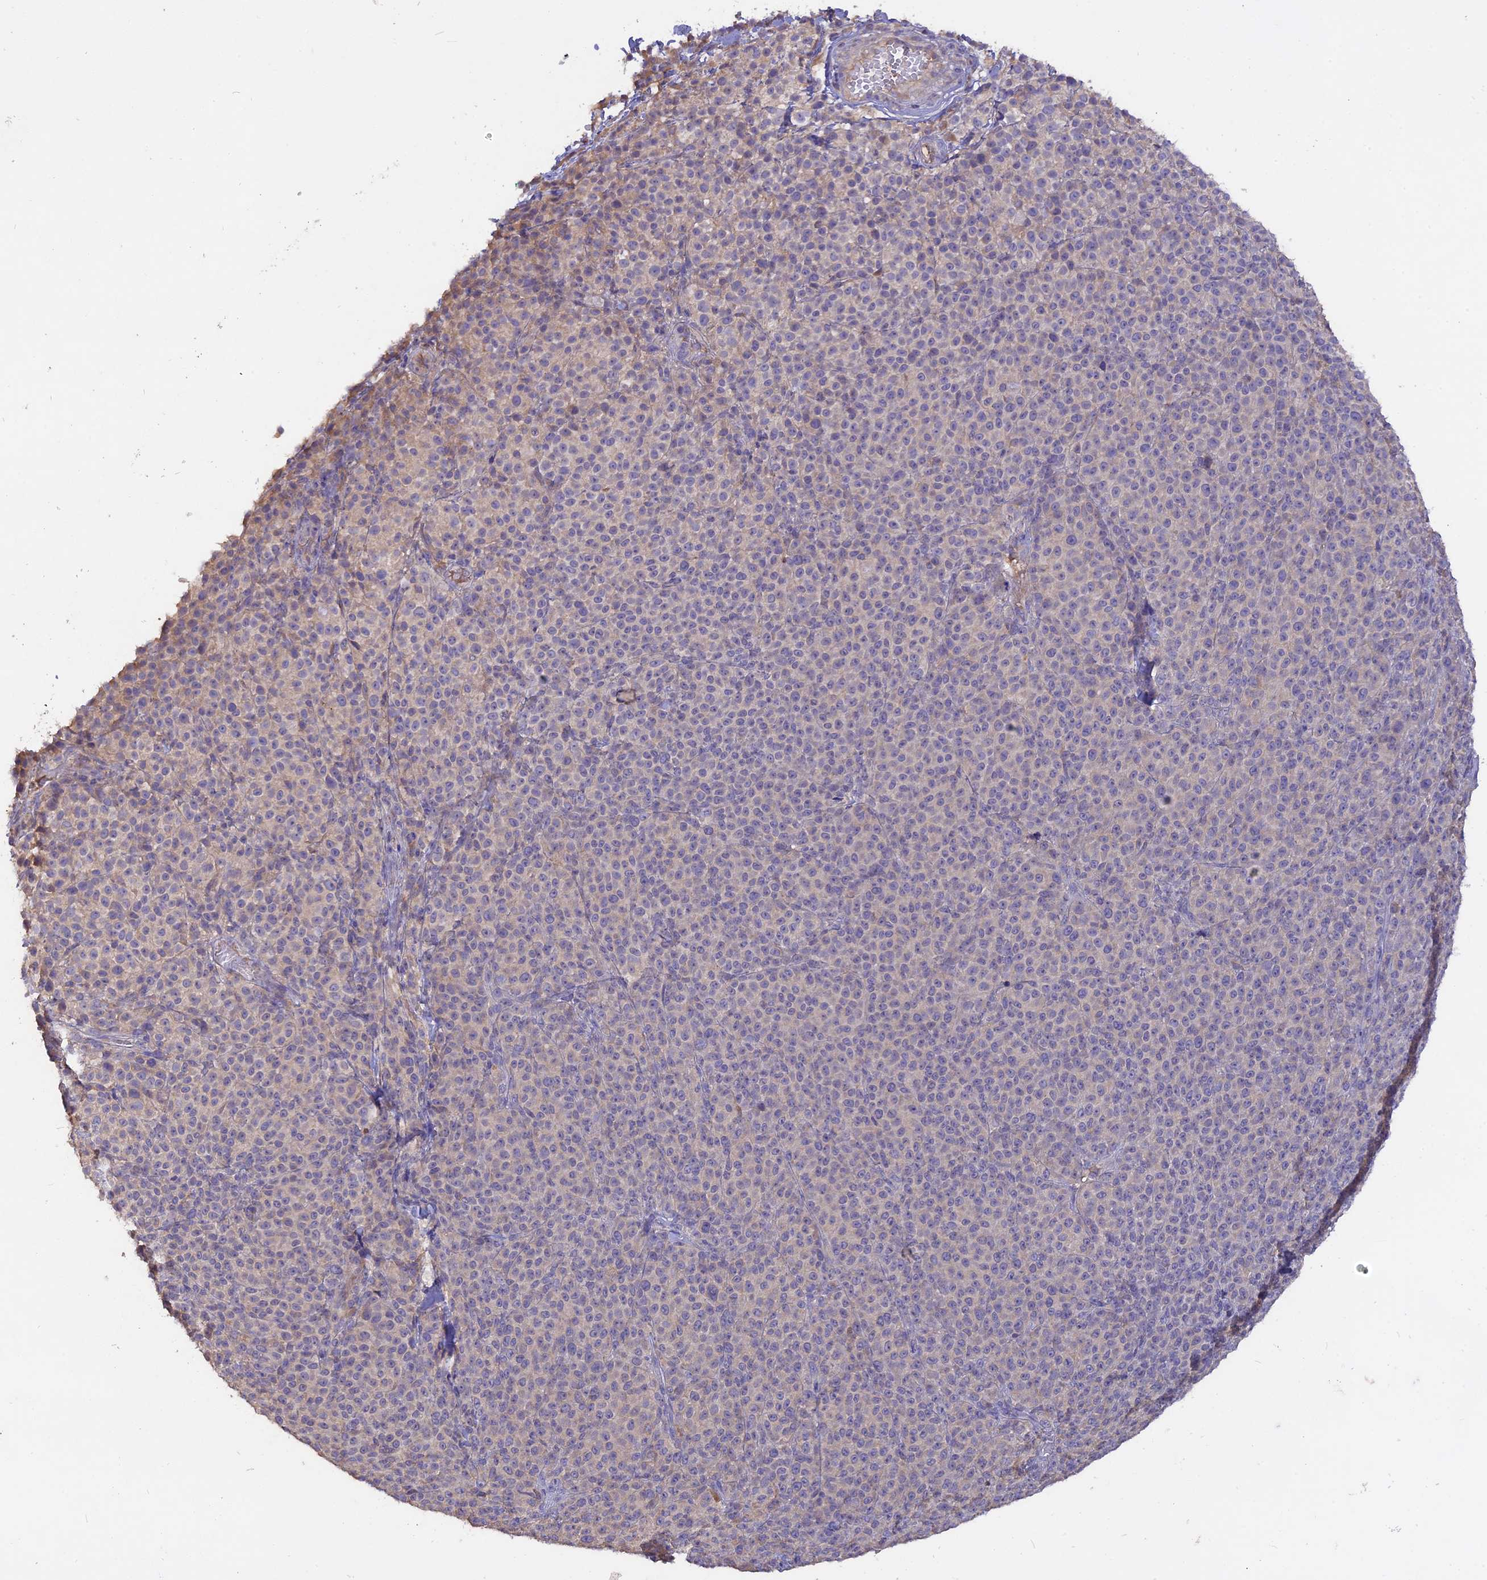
{"staining": {"intensity": "negative", "quantity": "none", "location": "none"}, "tissue": "melanoma", "cell_type": "Tumor cells", "image_type": "cancer", "snomed": [{"axis": "morphology", "description": "Normal tissue, NOS"}, {"axis": "morphology", "description": "Malignant melanoma, NOS"}, {"axis": "topography", "description": "Skin"}], "caption": "DAB (3,3'-diaminobenzidine) immunohistochemical staining of human malignant melanoma displays no significant positivity in tumor cells.", "gene": "SLC26A4", "patient": {"sex": "female", "age": 34}}